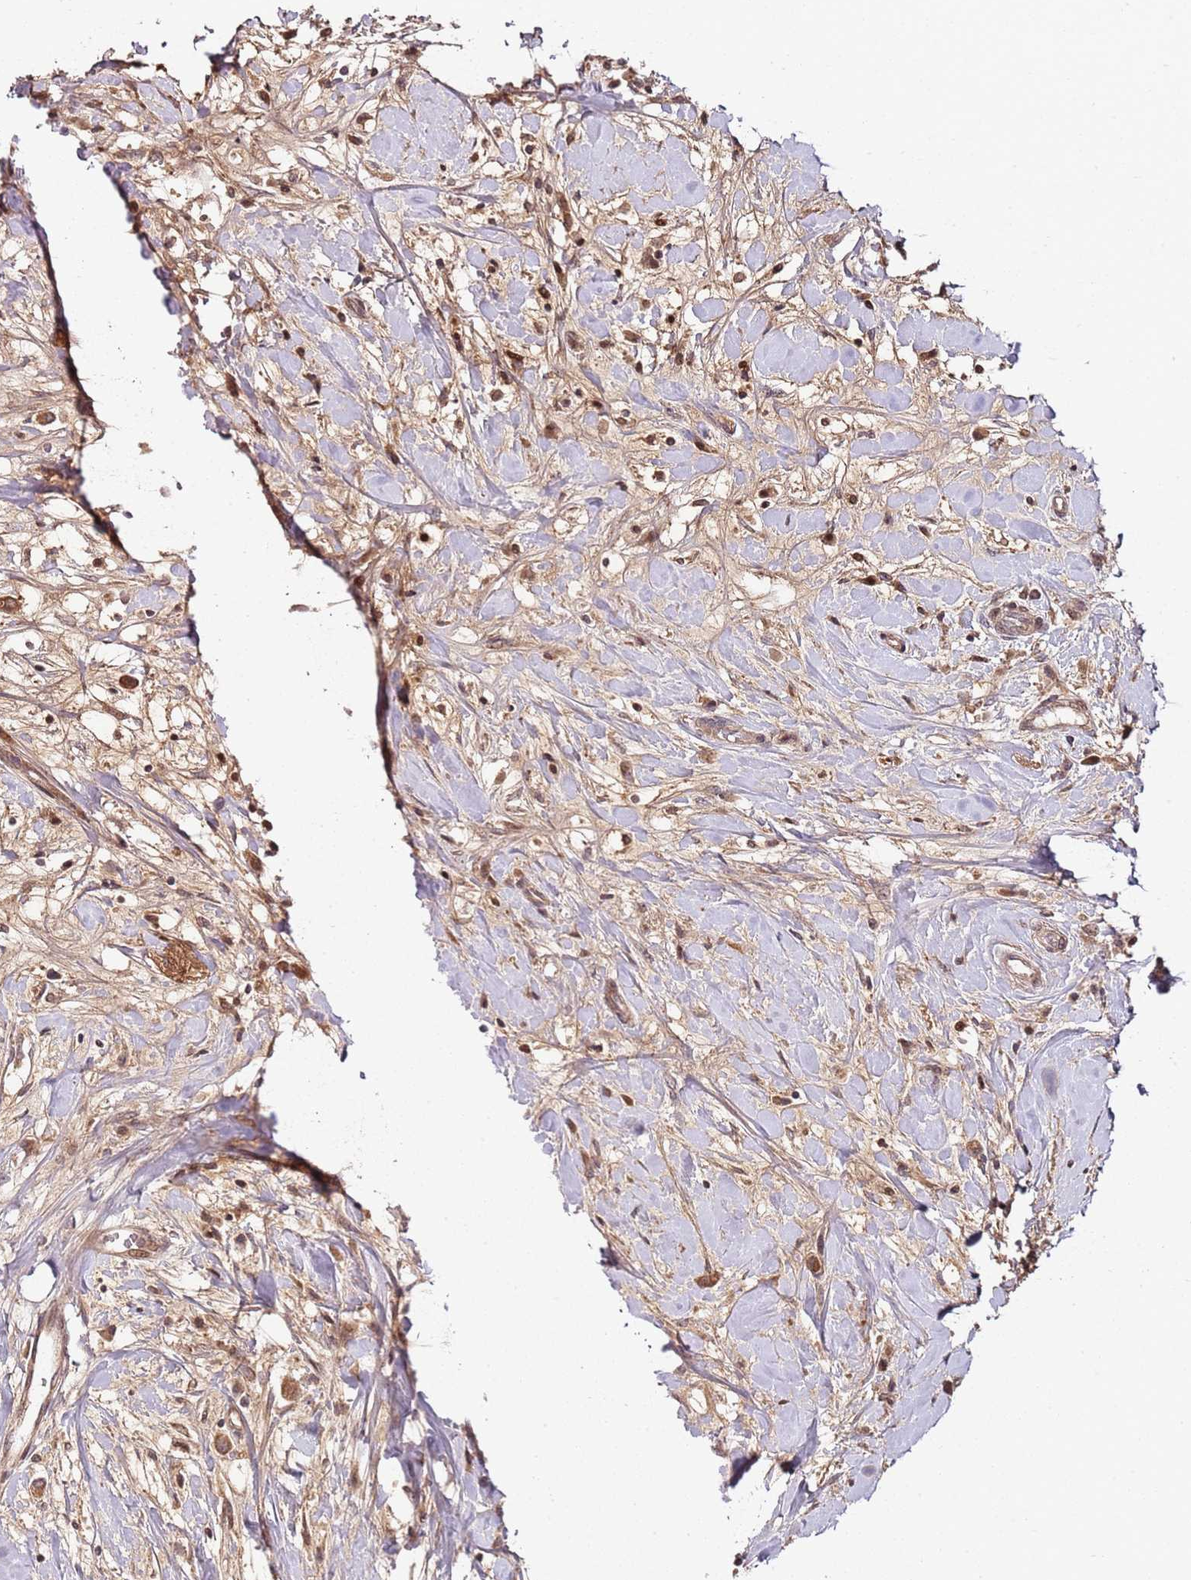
{"staining": {"intensity": "moderate", "quantity": ">75%", "location": "cytoplasmic/membranous"}, "tissue": "breast cancer", "cell_type": "Tumor cells", "image_type": "cancer", "snomed": [{"axis": "morphology", "description": "Duct carcinoma"}, {"axis": "topography", "description": "Breast"}], "caption": "The photomicrograph demonstrates immunohistochemical staining of intraductal carcinoma (breast). There is moderate cytoplasmic/membranous positivity is identified in about >75% of tumor cells.", "gene": "EDC3", "patient": {"sex": "female", "age": 61}}